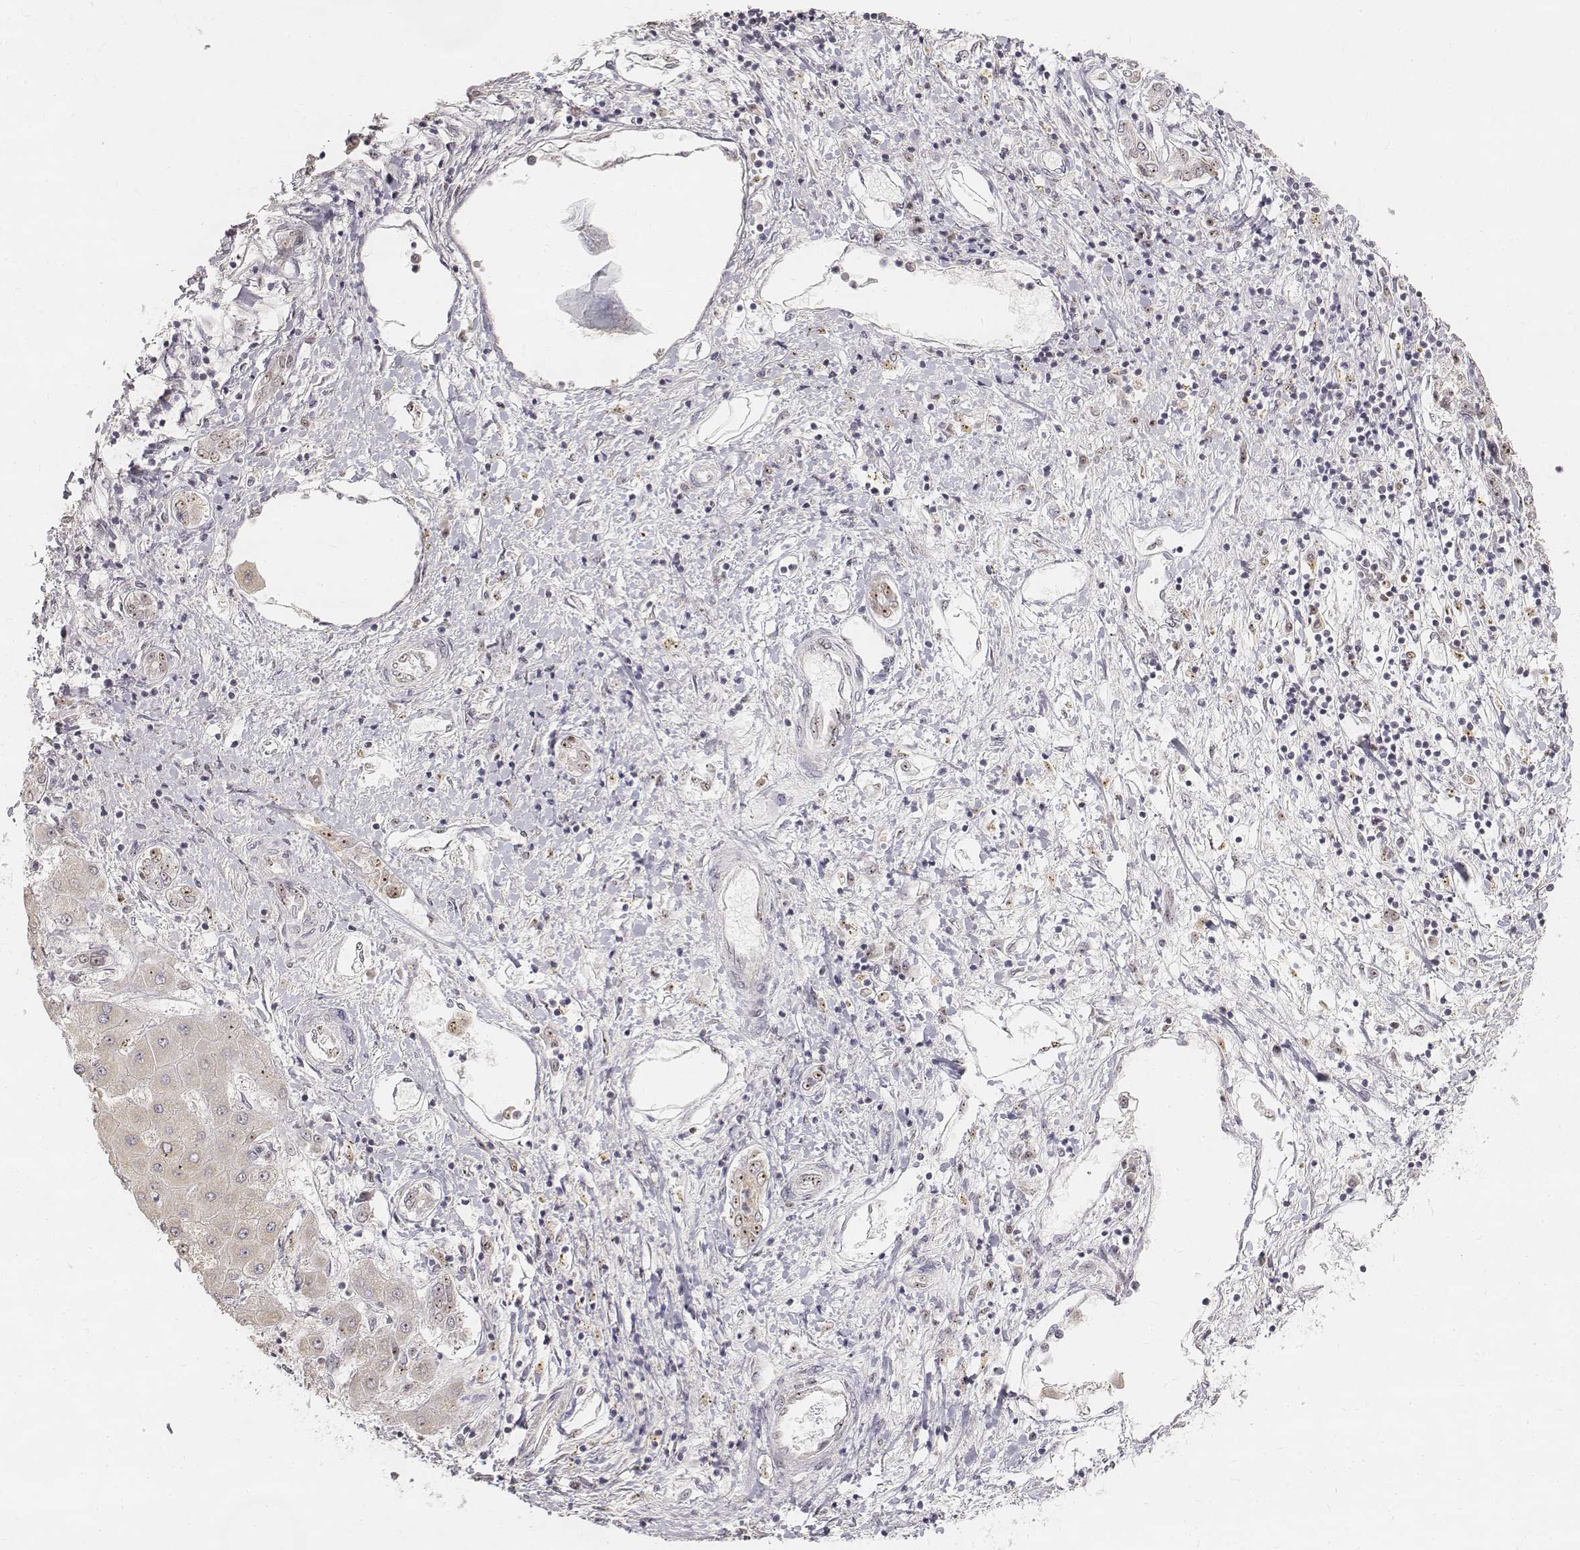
{"staining": {"intensity": "negative", "quantity": "none", "location": "none"}, "tissue": "liver cancer", "cell_type": "Tumor cells", "image_type": "cancer", "snomed": [{"axis": "morphology", "description": "Carcinoma, Hepatocellular, NOS"}, {"axis": "topography", "description": "Liver"}], "caption": "Tumor cells are negative for brown protein staining in liver cancer.", "gene": "PHF6", "patient": {"sex": "male", "age": 56}}